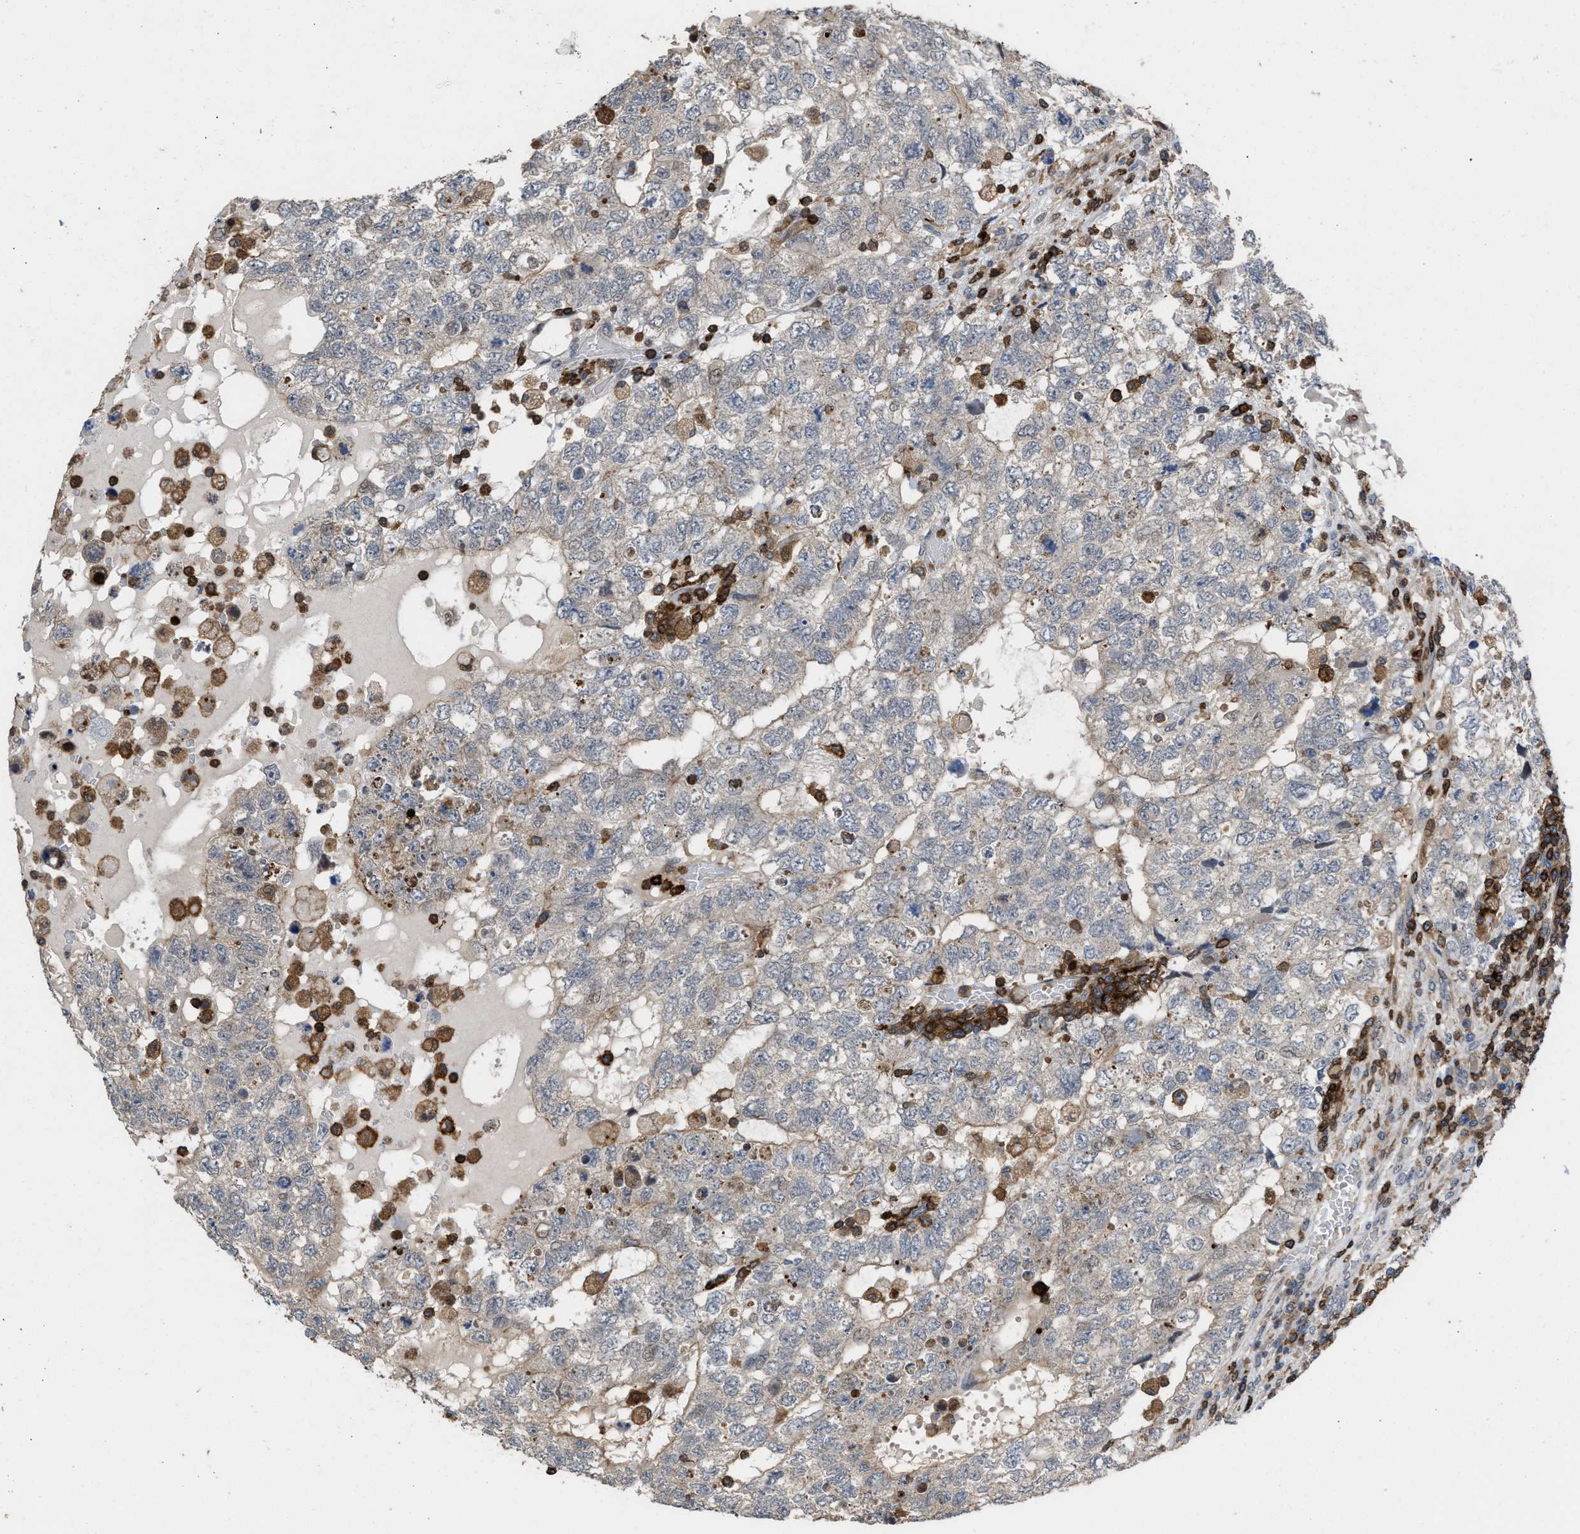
{"staining": {"intensity": "weak", "quantity": "<25%", "location": "cytoplasmic/membranous"}, "tissue": "testis cancer", "cell_type": "Tumor cells", "image_type": "cancer", "snomed": [{"axis": "morphology", "description": "Carcinoma, Embryonal, NOS"}, {"axis": "topography", "description": "Testis"}], "caption": "The immunohistochemistry histopathology image has no significant staining in tumor cells of testis cancer tissue.", "gene": "PTPRE", "patient": {"sex": "male", "age": 36}}